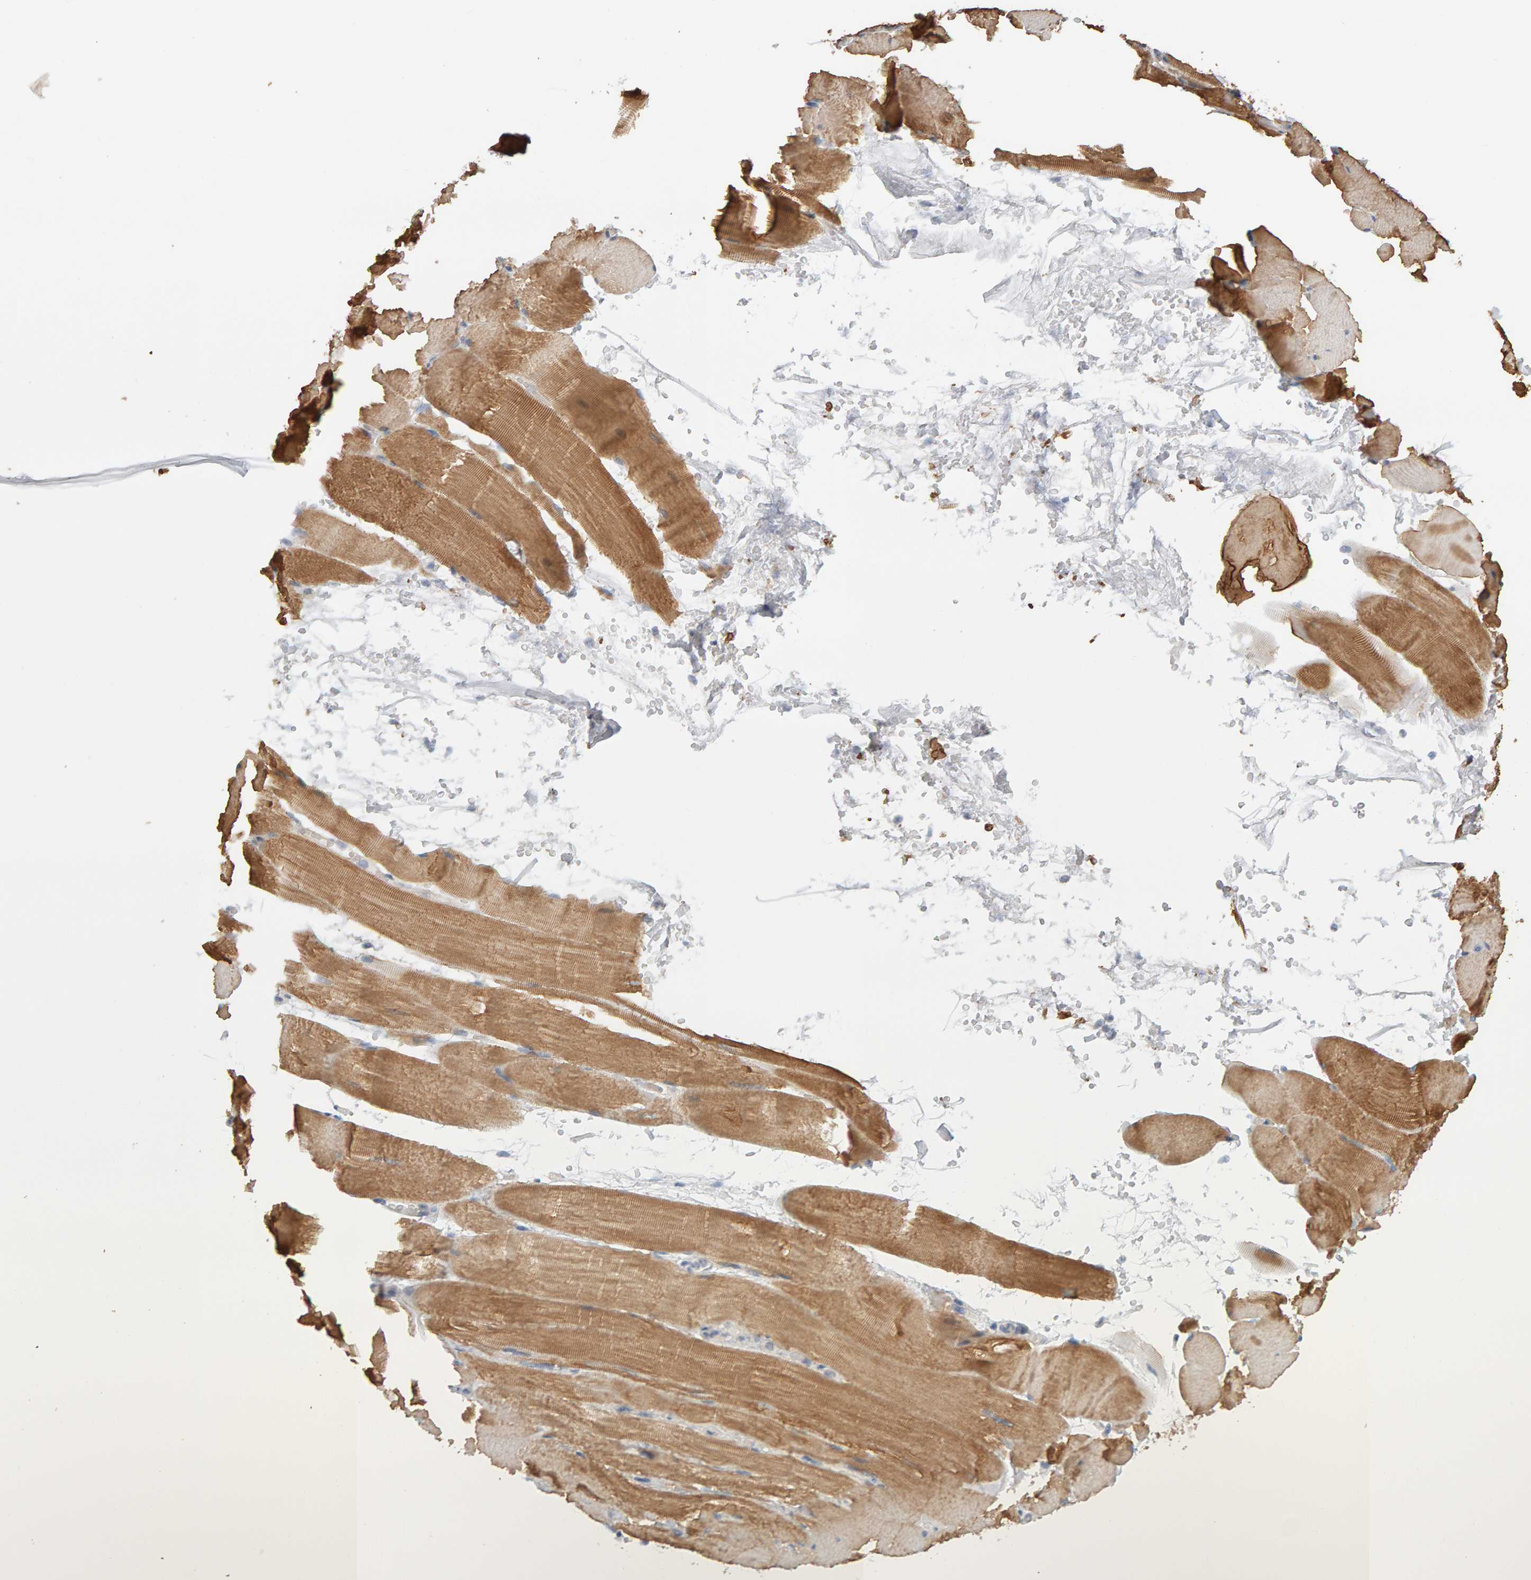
{"staining": {"intensity": "moderate", "quantity": ">75%", "location": "cytoplasmic/membranous"}, "tissue": "skeletal muscle", "cell_type": "Myocytes", "image_type": "normal", "snomed": [{"axis": "morphology", "description": "Normal tissue, NOS"}, {"axis": "topography", "description": "Skeletal muscle"}, {"axis": "topography", "description": "Parathyroid gland"}], "caption": "Myocytes reveal moderate cytoplasmic/membranous staining in about >75% of cells in normal skeletal muscle. (DAB (3,3'-diaminobenzidine) IHC, brown staining for protein, blue staining for nuclei).", "gene": "PPP1R16A", "patient": {"sex": "female", "age": 37}}